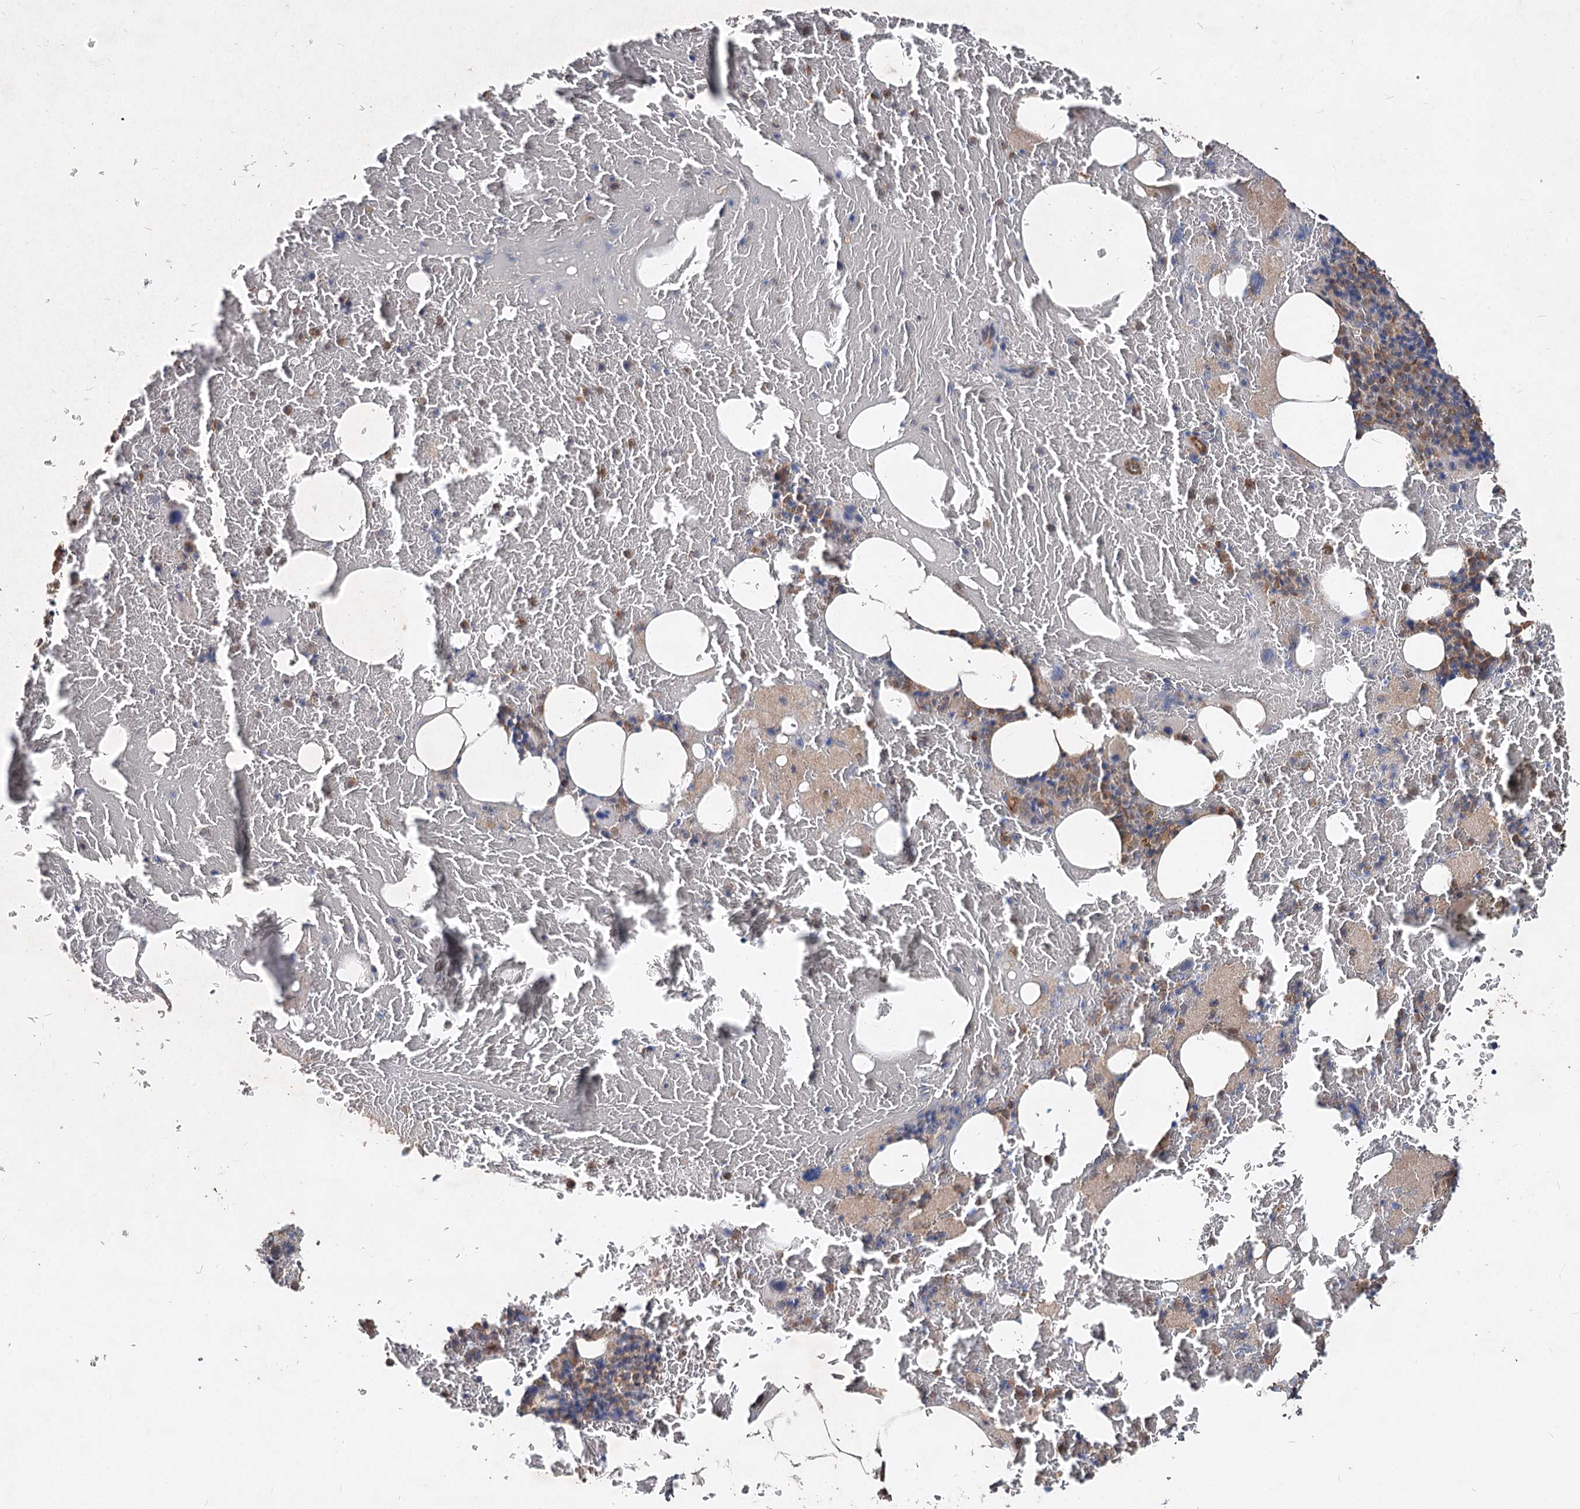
{"staining": {"intensity": "moderate", "quantity": "25%-75%", "location": "cytoplasmic/membranous"}, "tissue": "bone marrow", "cell_type": "Hematopoietic cells", "image_type": "normal", "snomed": [{"axis": "morphology", "description": "Normal tissue, NOS"}, {"axis": "topography", "description": "Bone marrow"}], "caption": "Immunohistochemistry (IHC) staining of normal bone marrow, which demonstrates medium levels of moderate cytoplasmic/membranous positivity in about 25%-75% of hematopoietic cells indicating moderate cytoplasmic/membranous protein positivity. The staining was performed using DAB (3,3'-diaminobenzidine) (brown) for protein detection and nuclei were counterstained in hematoxylin (blue).", "gene": "SPART", "patient": {"sex": "male", "age": 79}}